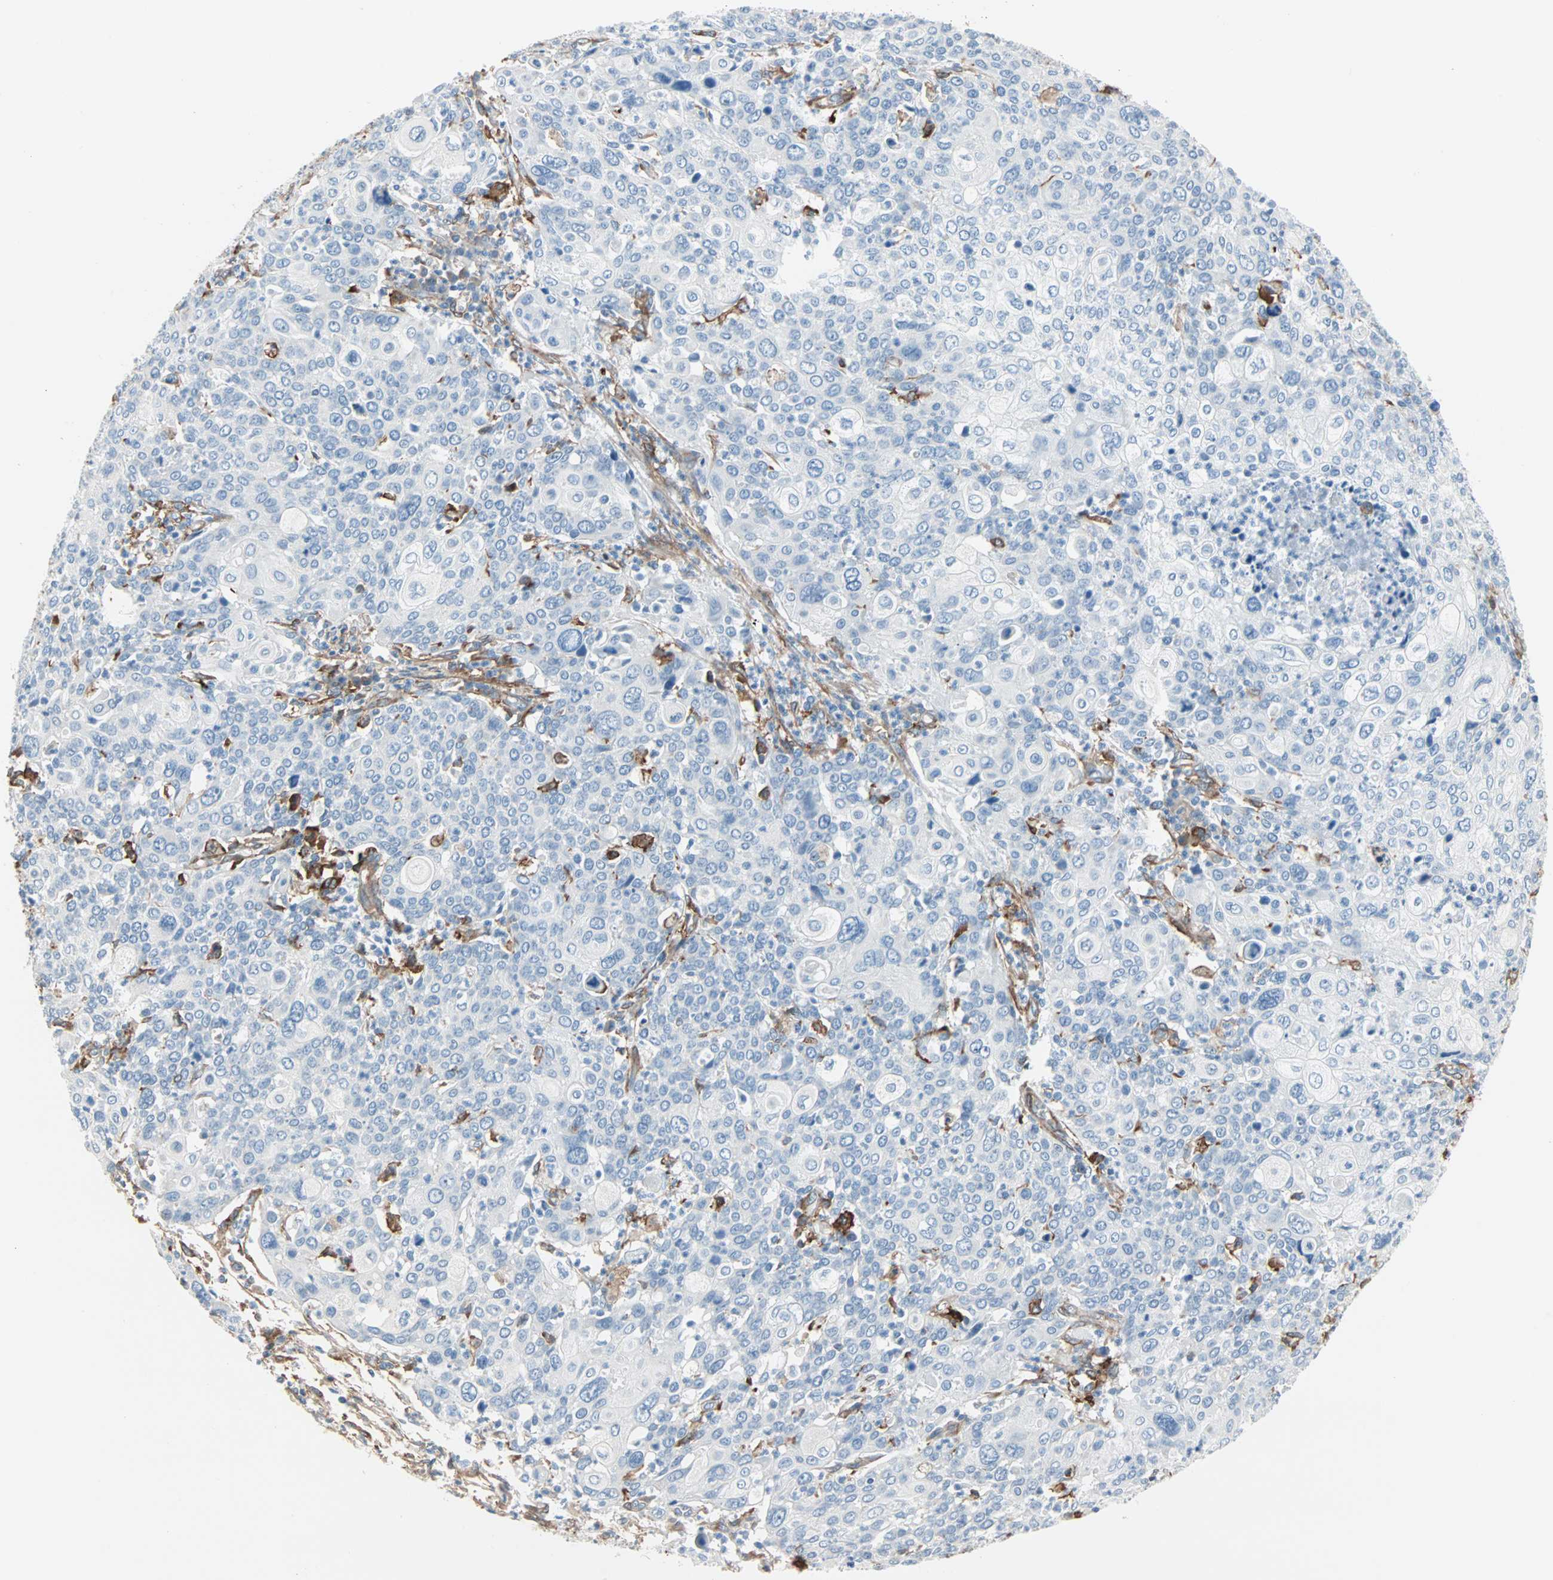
{"staining": {"intensity": "negative", "quantity": "none", "location": "none"}, "tissue": "cervical cancer", "cell_type": "Tumor cells", "image_type": "cancer", "snomed": [{"axis": "morphology", "description": "Squamous cell carcinoma, NOS"}, {"axis": "topography", "description": "Cervix"}], "caption": "The micrograph displays no significant positivity in tumor cells of cervical cancer. (Brightfield microscopy of DAB immunohistochemistry (IHC) at high magnification).", "gene": "EPB41L2", "patient": {"sex": "female", "age": 40}}